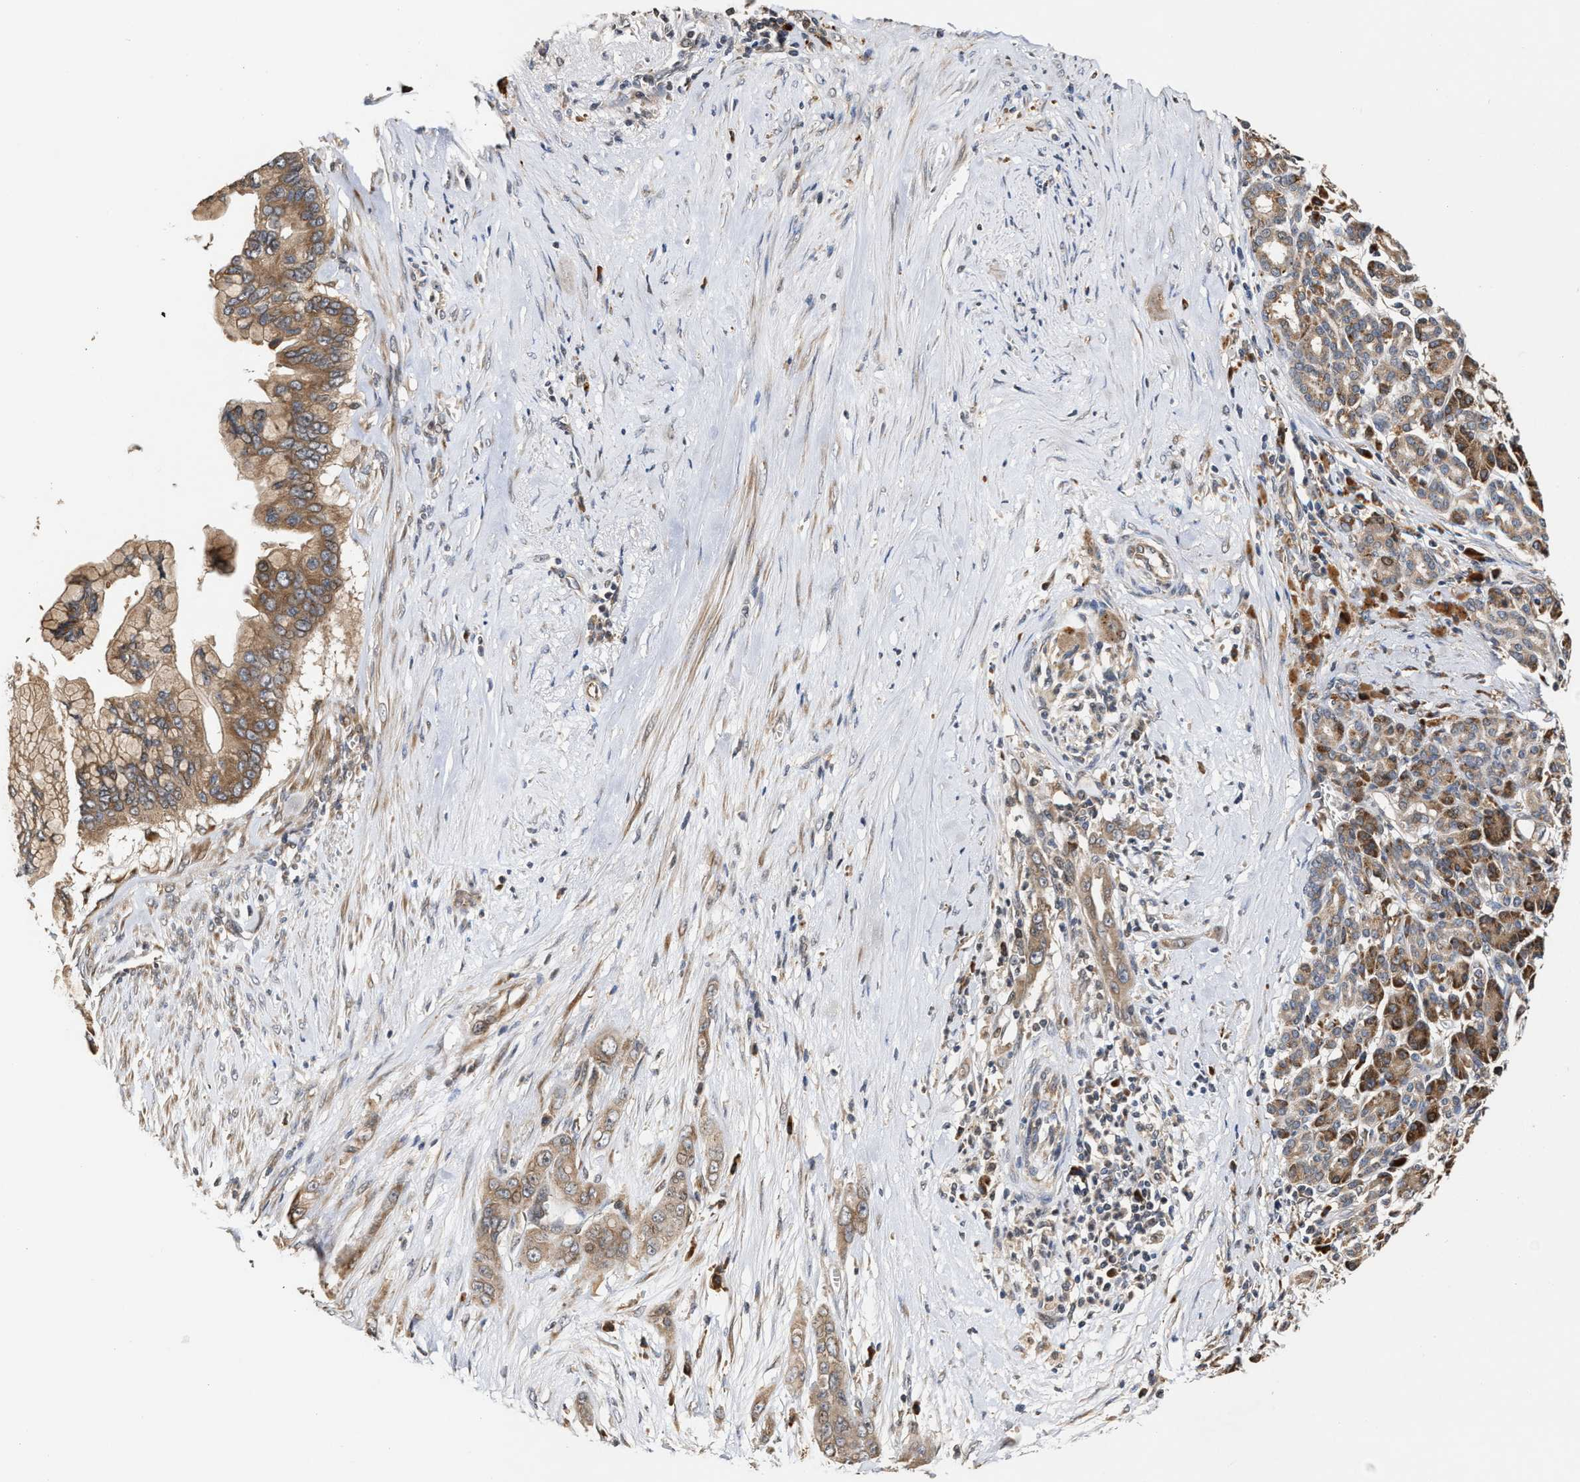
{"staining": {"intensity": "moderate", "quantity": ">75%", "location": "cytoplasmic/membranous"}, "tissue": "pancreatic cancer", "cell_type": "Tumor cells", "image_type": "cancer", "snomed": [{"axis": "morphology", "description": "Adenocarcinoma, NOS"}, {"axis": "topography", "description": "Pancreas"}], "caption": "A histopathology image showing moderate cytoplasmic/membranous staining in approximately >75% of tumor cells in adenocarcinoma (pancreatic), as visualized by brown immunohistochemical staining.", "gene": "SAR1A", "patient": {"sex": "male", "age": 59}}